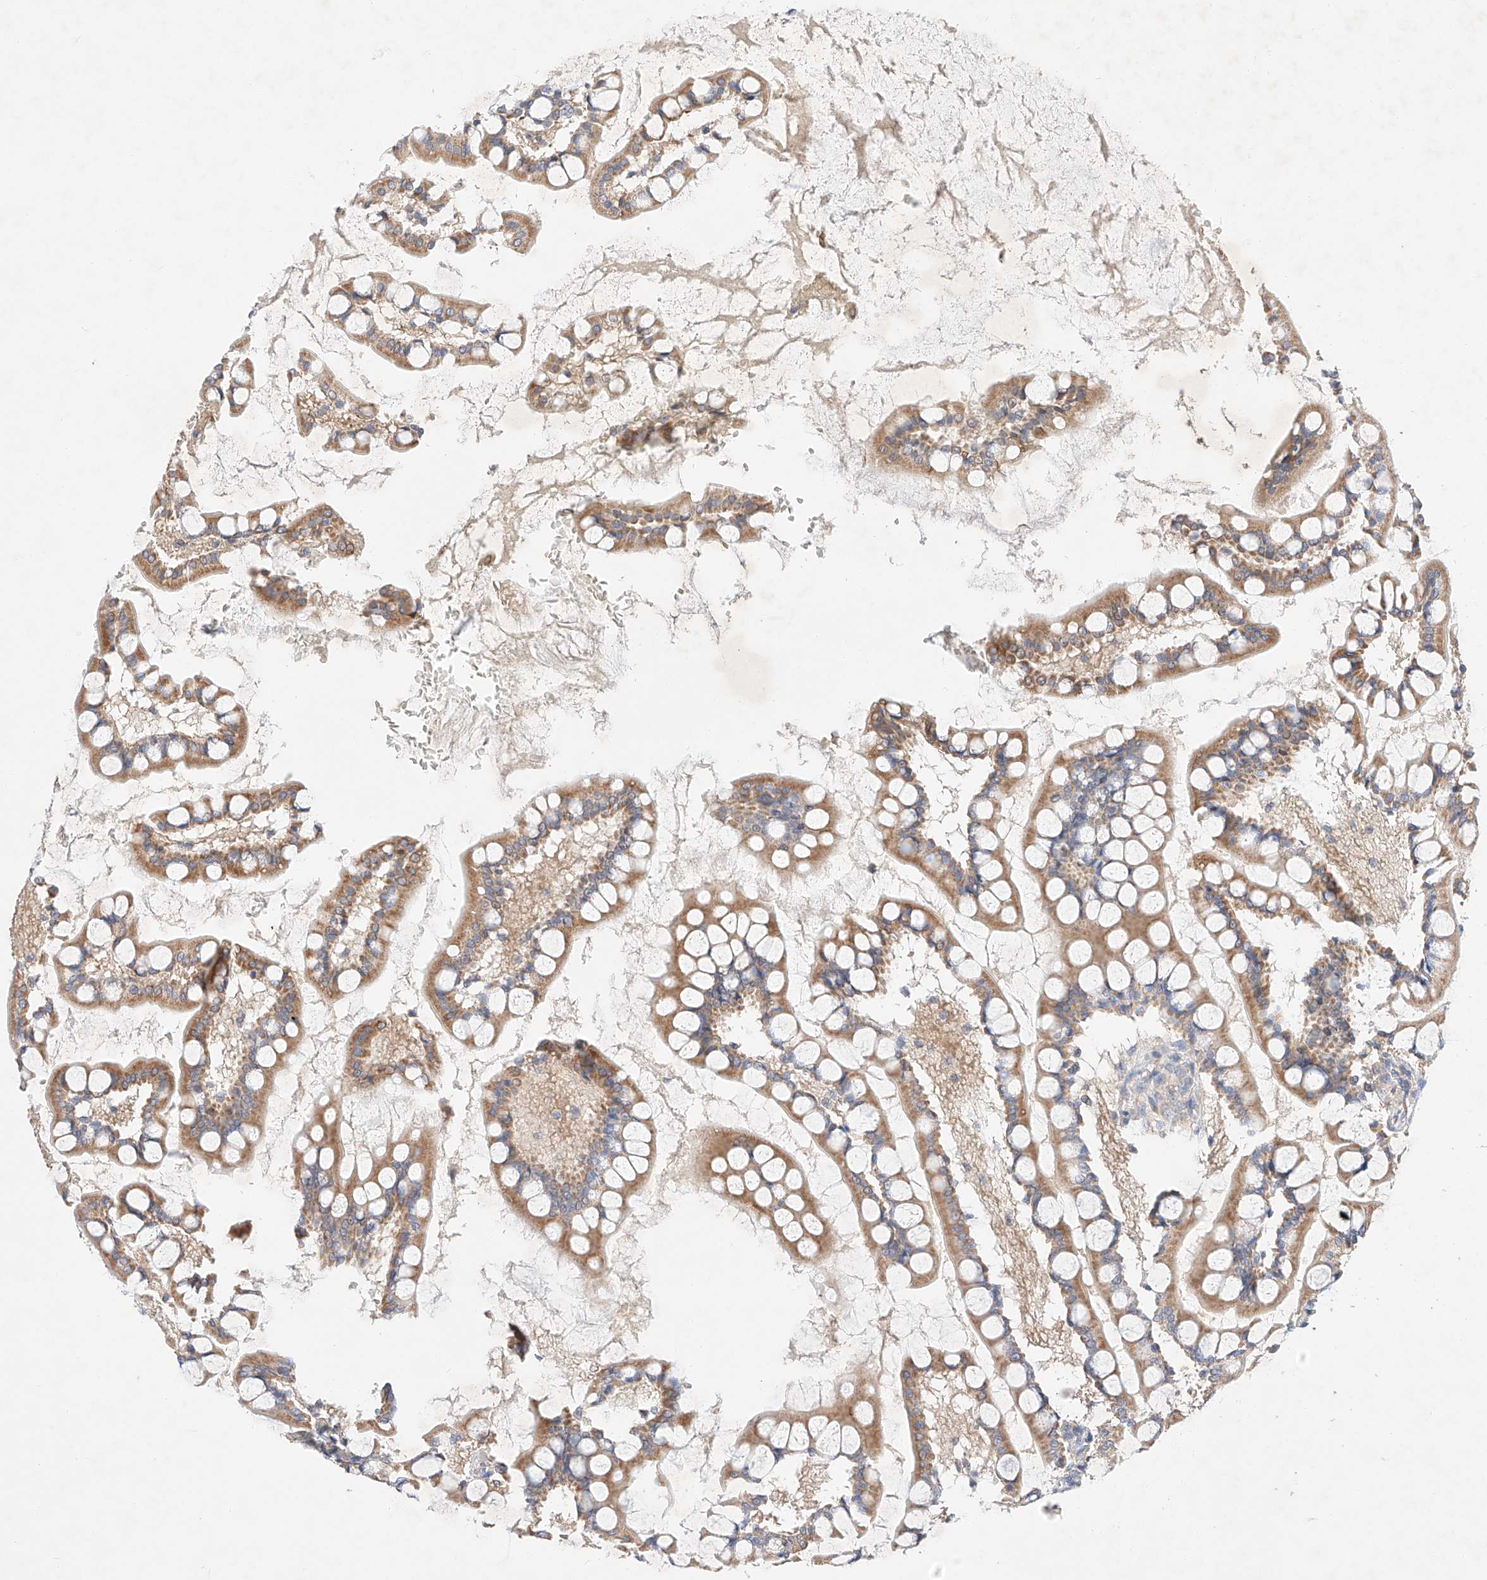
{"staining": {"intensity": "moderate", "quantity": ">75%", "location": "cytoplasmic/membranous"}, "tissue": "small intestine", "cell_type": "Glandular cells", "image_type": "normal", "snomed": [{"axis": "morphology", "description": "Normal tissue, NOS"}, {"axis": "topography", "description": "Small intestine"}], "caption": "Protein expression analysis of unremarkable human small intestine reveals moderate cytoplasmic/membranous expression in about >75% of glandular cells. The protein of interest is shown in brown color, while the nuclei are stained blue.", "gene": "C6orf118", "patient": {"sex": "male", "age": 52}}